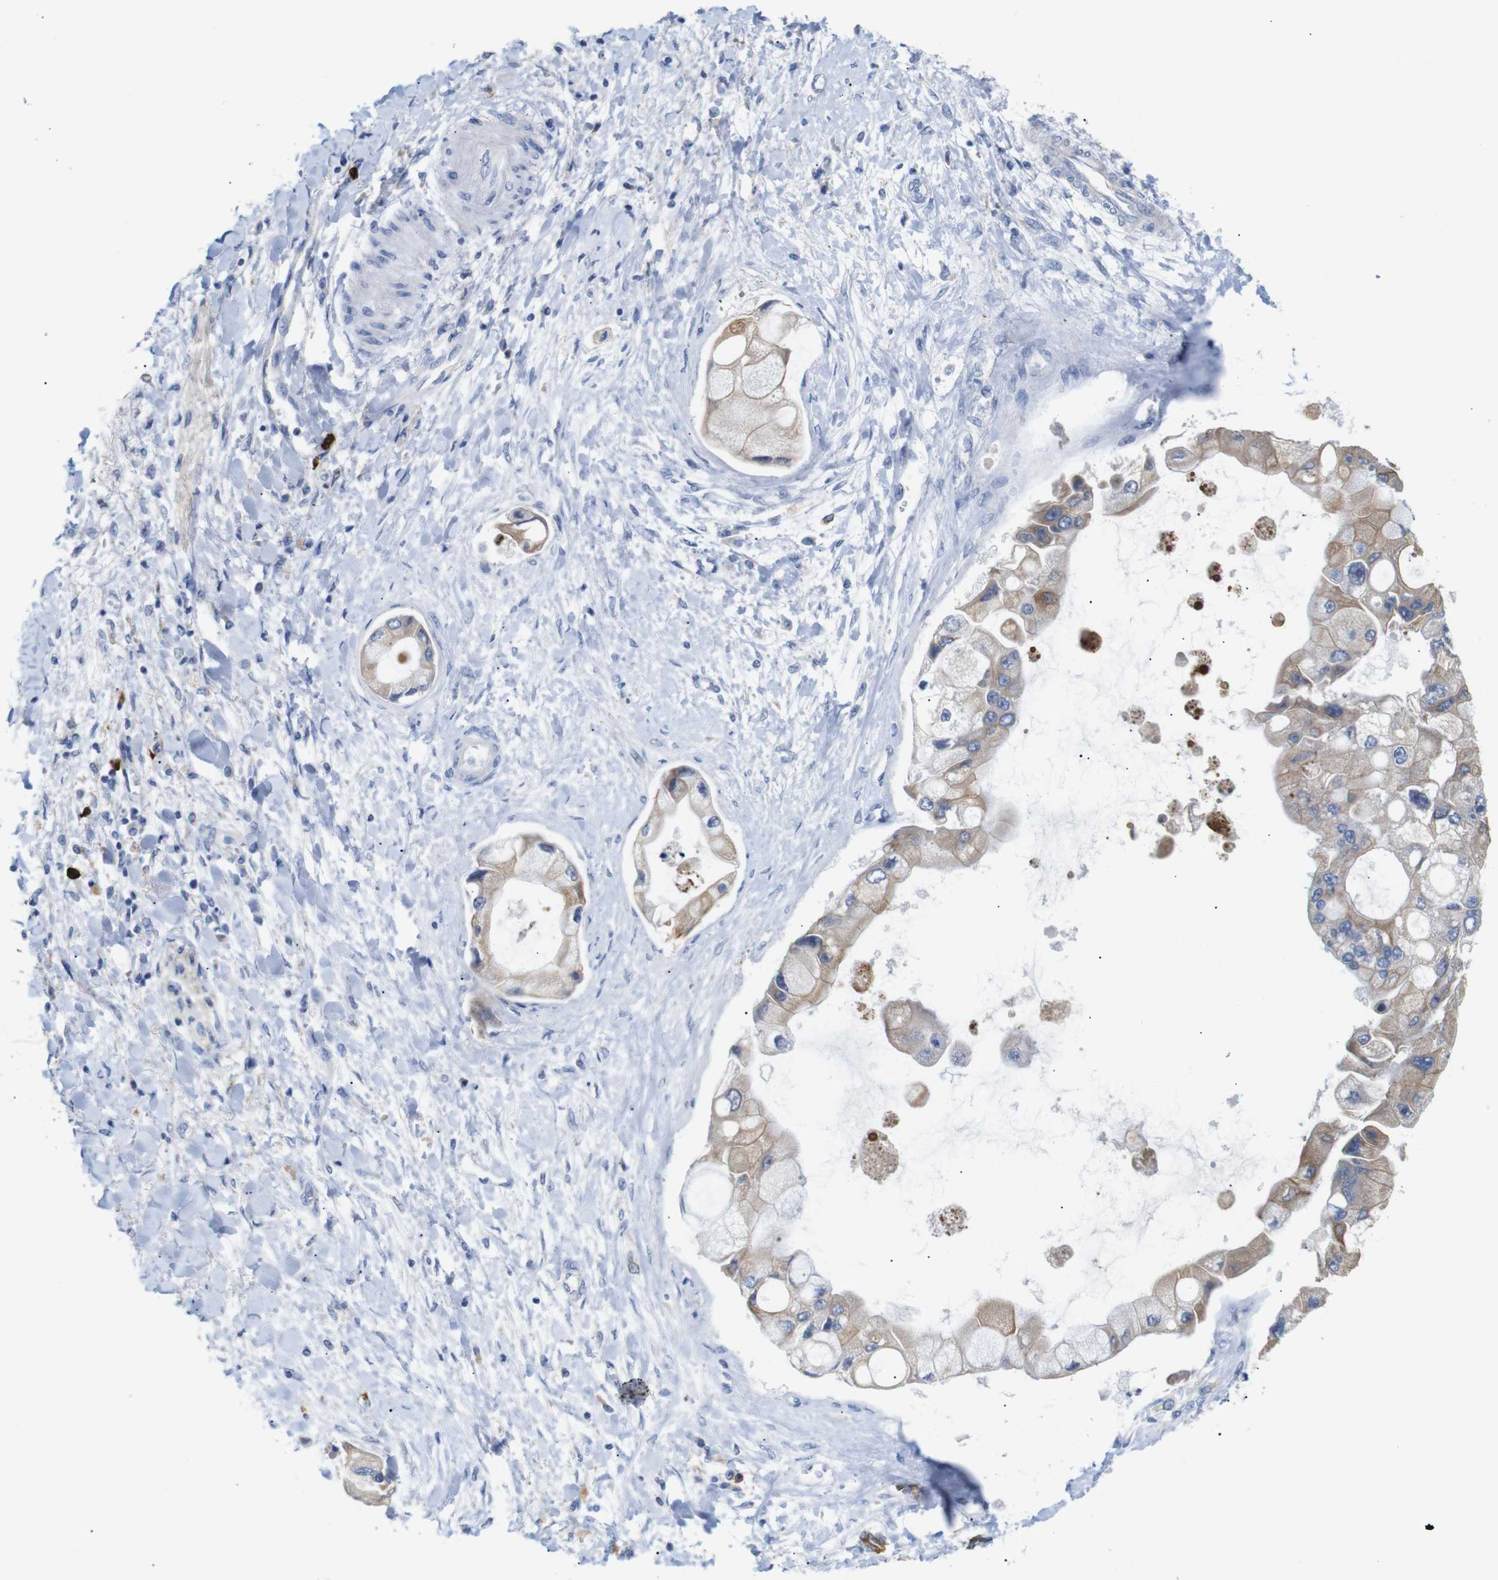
{"staining": {"intensity": "moderate", "quantity": ">75%", "location": "cytoplasmic/membranous"}, "tissue": "liver cancer", "cell_type": "Tumor cells", "image_type": "cancer", "snomed": [{"axis": "morphology", "description": "Cholangiocarcinoma"}, {"axis": "topography", "description": "Liver"}], "caption": "Immunohistochemistry image of neoplastic tissue: human liver cancer stained using IHC shows medium levels of moderate protein expression localized specifically in the cytoplasmic/membranous of tumor cells, appearing as a cytoplasmic/membranous brown color.", "gene": "ALOX15", "patient": {"sex": "male", "age": 50}}